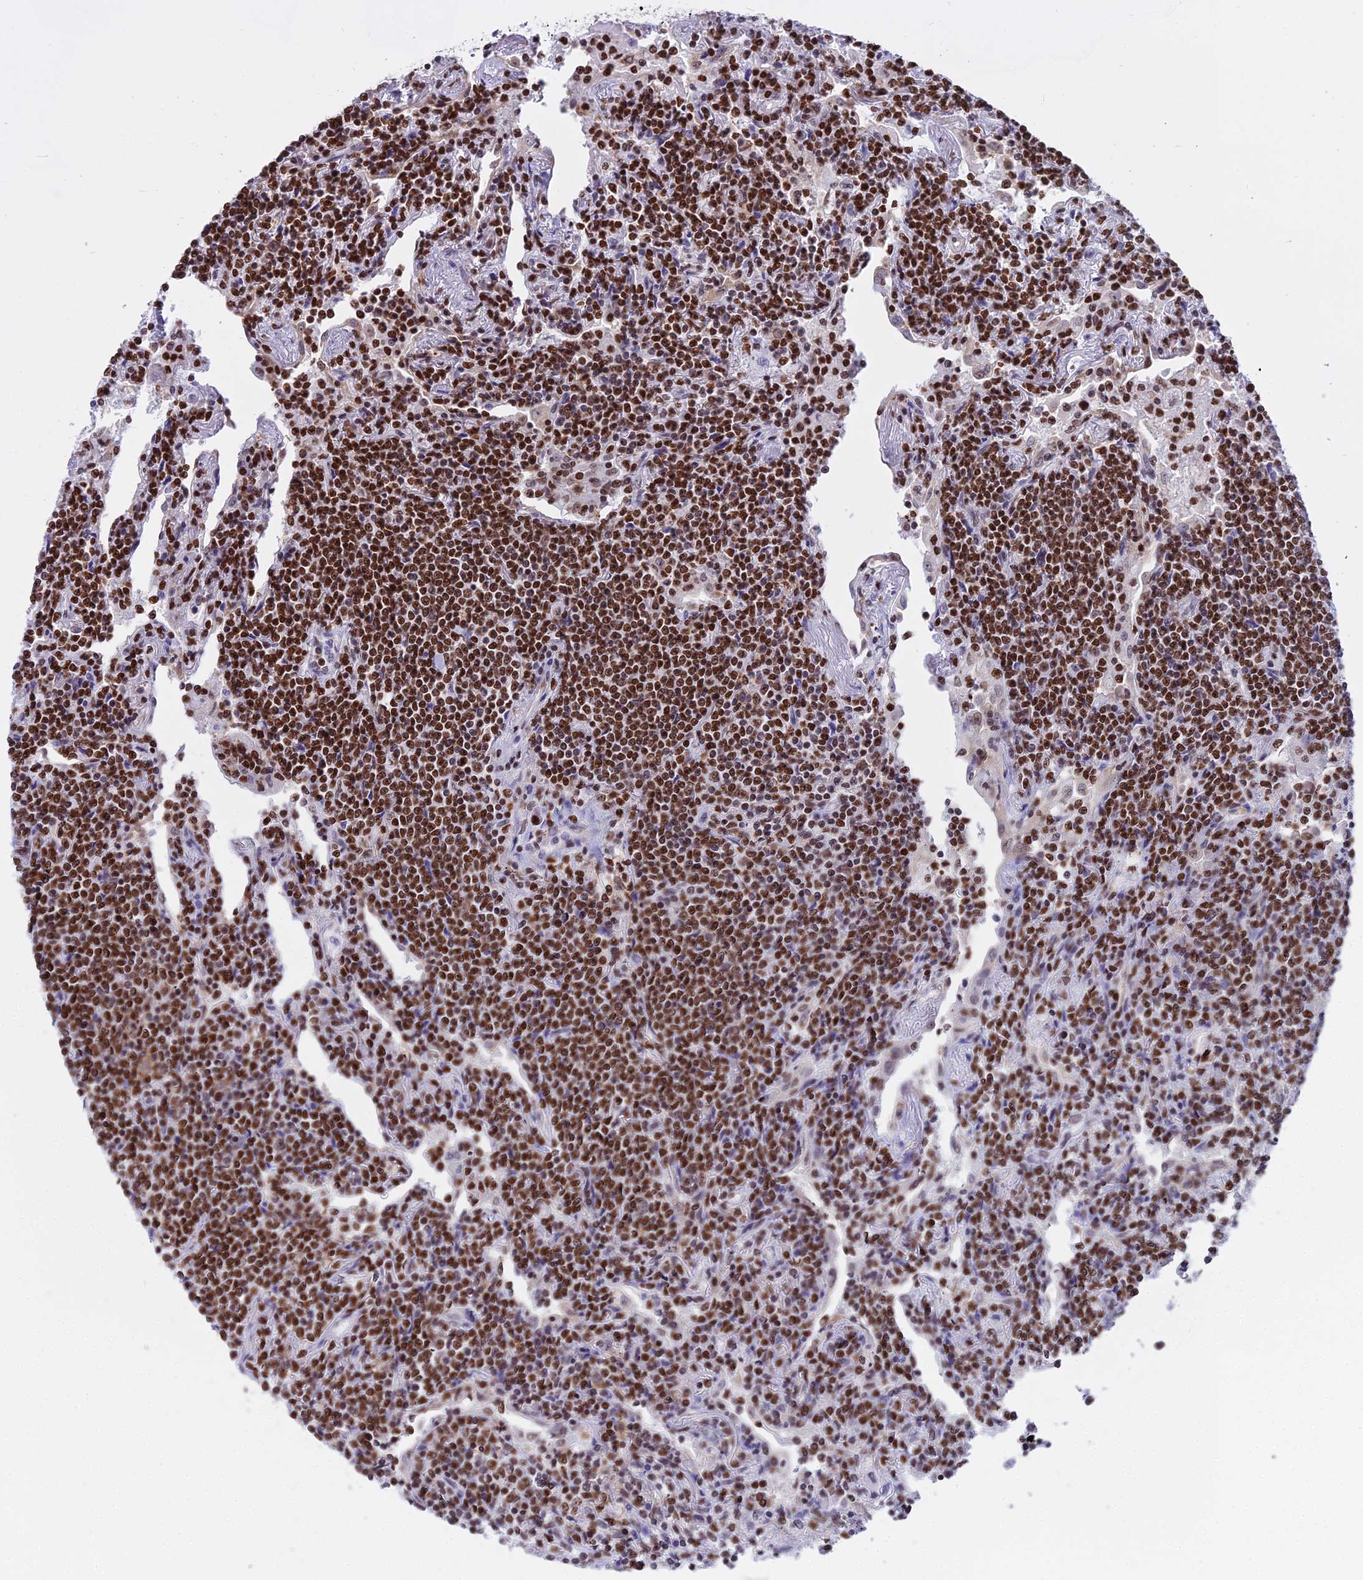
{"staining": {"intensity": "strong", "quantity": ">75%", "location": "nuclear"}, "tissue": "lymphoma", "cell_type": "Tumor cells", "image_type": "cancer", "snomed": [{"axis": "morphology", "description": "Malignant lymphoma, non-Hodgkin's type, Low grade"}, {"axis": "topography", "description": "Lung"}], "caption": "The image exhibits staining of malignant lymphoma, non-Hodgkin's type (low-grade), revealing strong nuclear protein staining (brown color) within tumor cells.", "gene": "PARP1", "patient": {"sex": "female", "age": 71}}